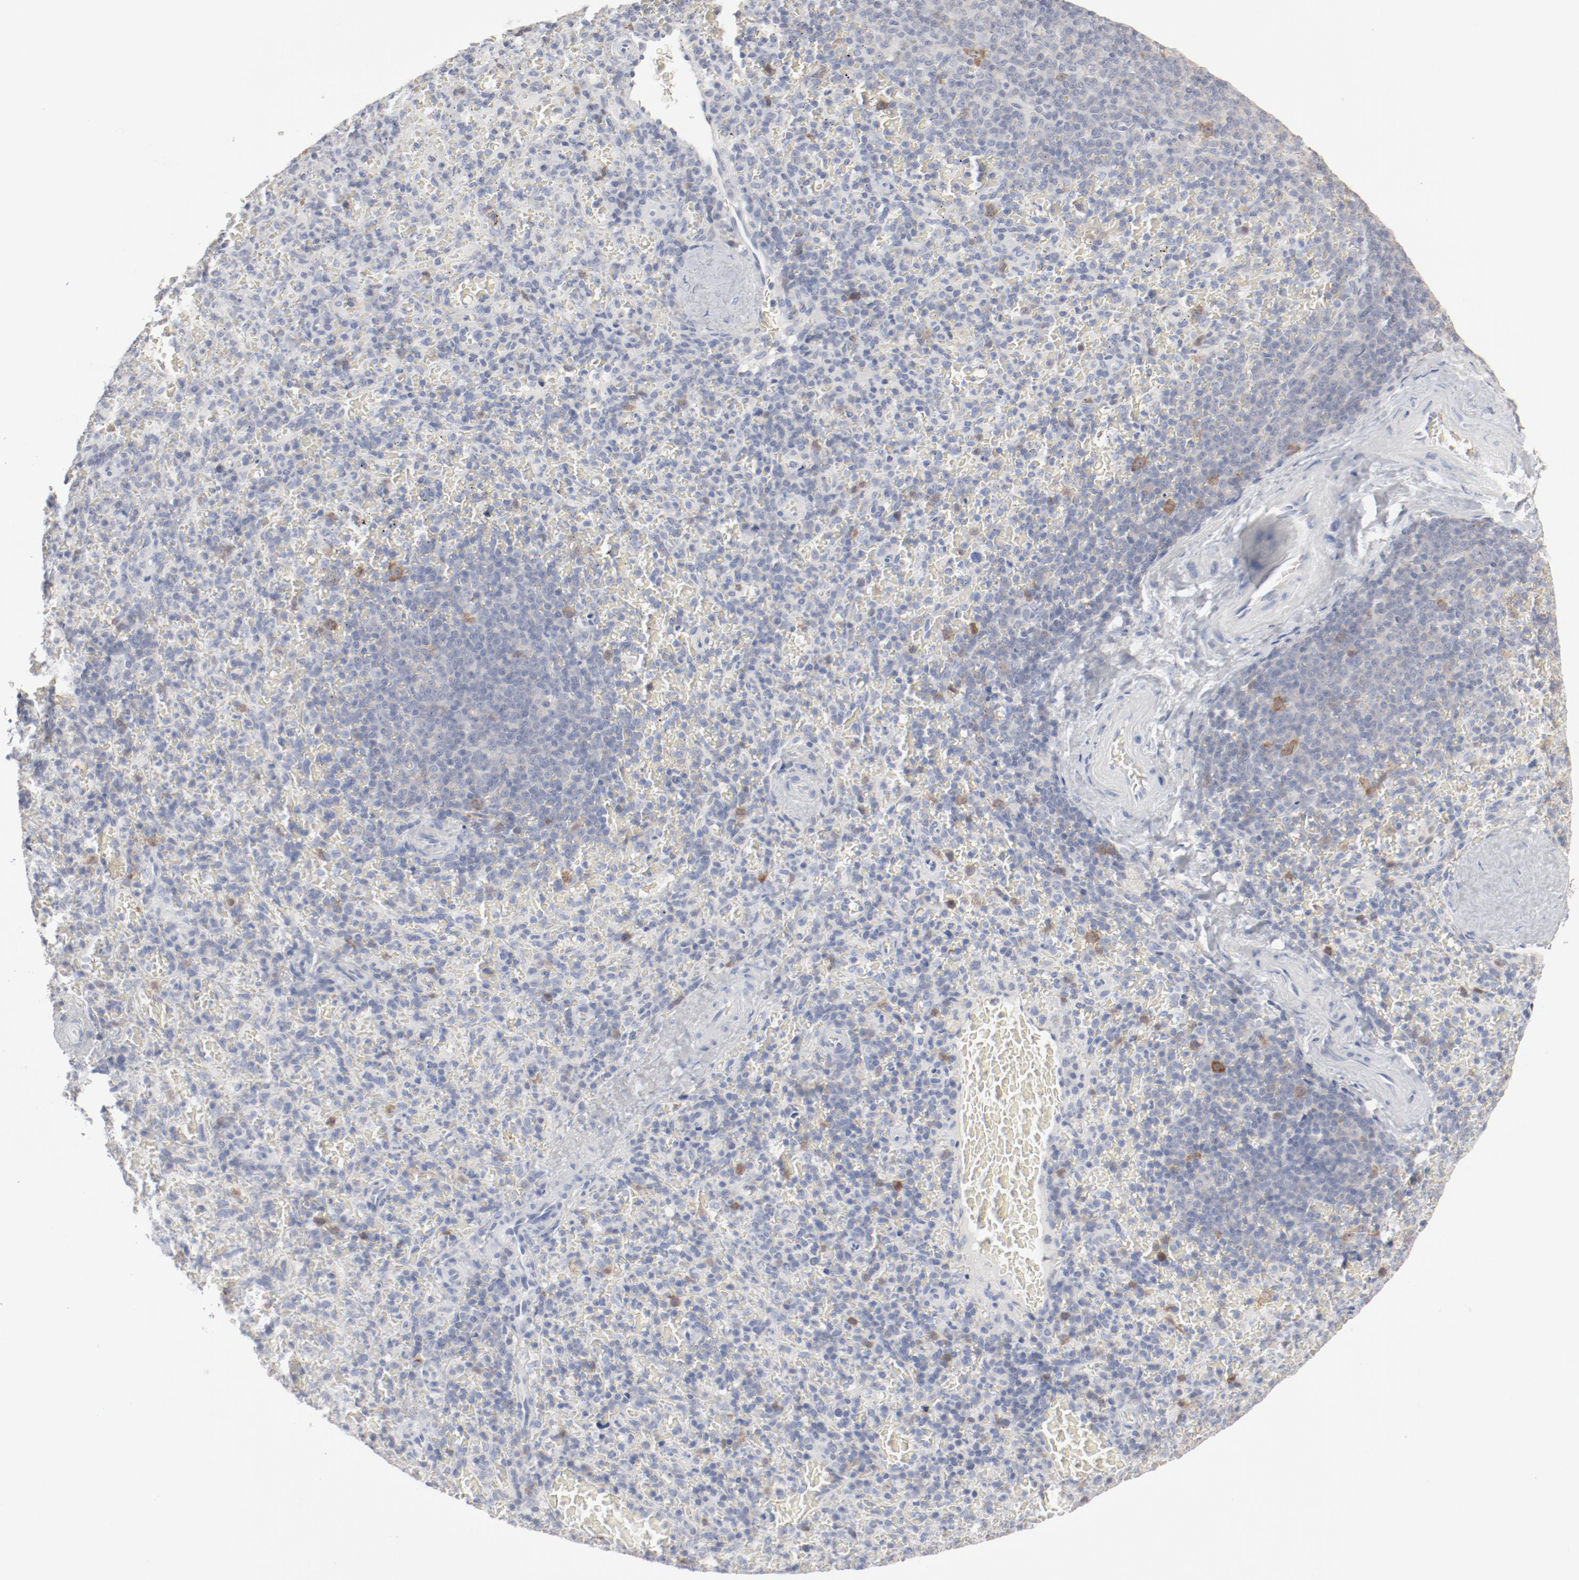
{"staining": {"intensity": "moderate", "quantity": "<25%", "location": "nuclear"}, "tissue": "spleen", "cell_type": "Cells in red pulp", "image_type": "normal", "snomed": [{"axis": "morphology", "description": "Normal tissue, NOS"}, {"axis": "topography", "description": "Spleen"}], "caption": "Approximately <25% of cells in red pulp in normal spleen display moderate nuclear protein expression as visualized by brown immunohistochemical staining.", "gene": "CDK1", "patient": {"sex": "female", "age": 50}}